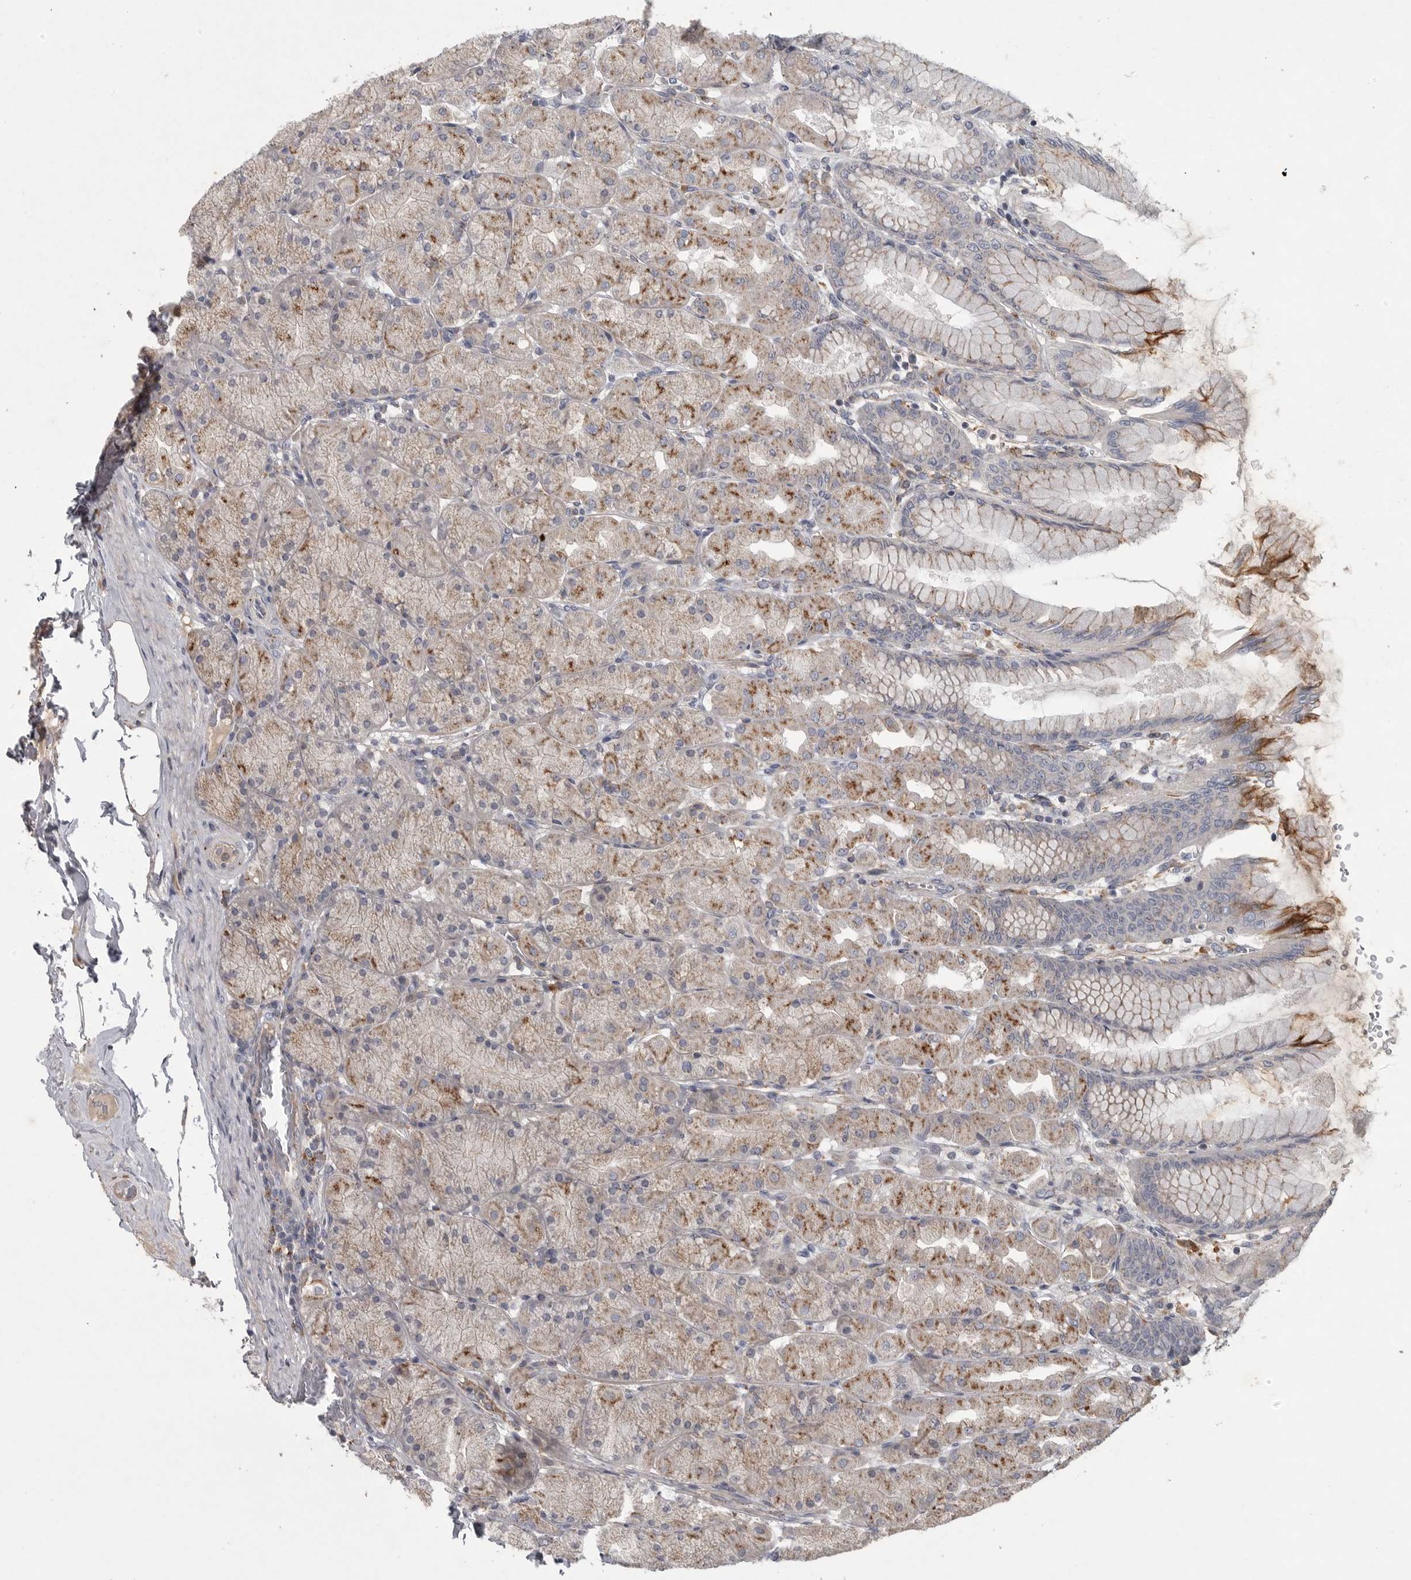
{"staining": {"intensity": "moderate", "quantity": ">75%", "location": "cytoplasmic/membranous"}, "tissue": "stomach", "cell_type": "Glandular cells", "image_type": "normal", "snomed": [{"axis": "morphology", "description": "Normal tissue, NOS"}, {"axis": "topography", "description": "Stomach, upper"}], "caption": "Immunohistochemistry (IHC) staining of benign stomach, which demonstrates medium levels of moderate cytoplasmic/membranous staining in approximately >75% of glandular cells indicating moderate cytoplasmic/membranous protein staining. The staining was performed using DAB (brown) for protein detection and nuclei were counterstained in hematoxylin (blue).", "gene": "LAMTOR3", "patient": {"sex": "female", "age": 56}}